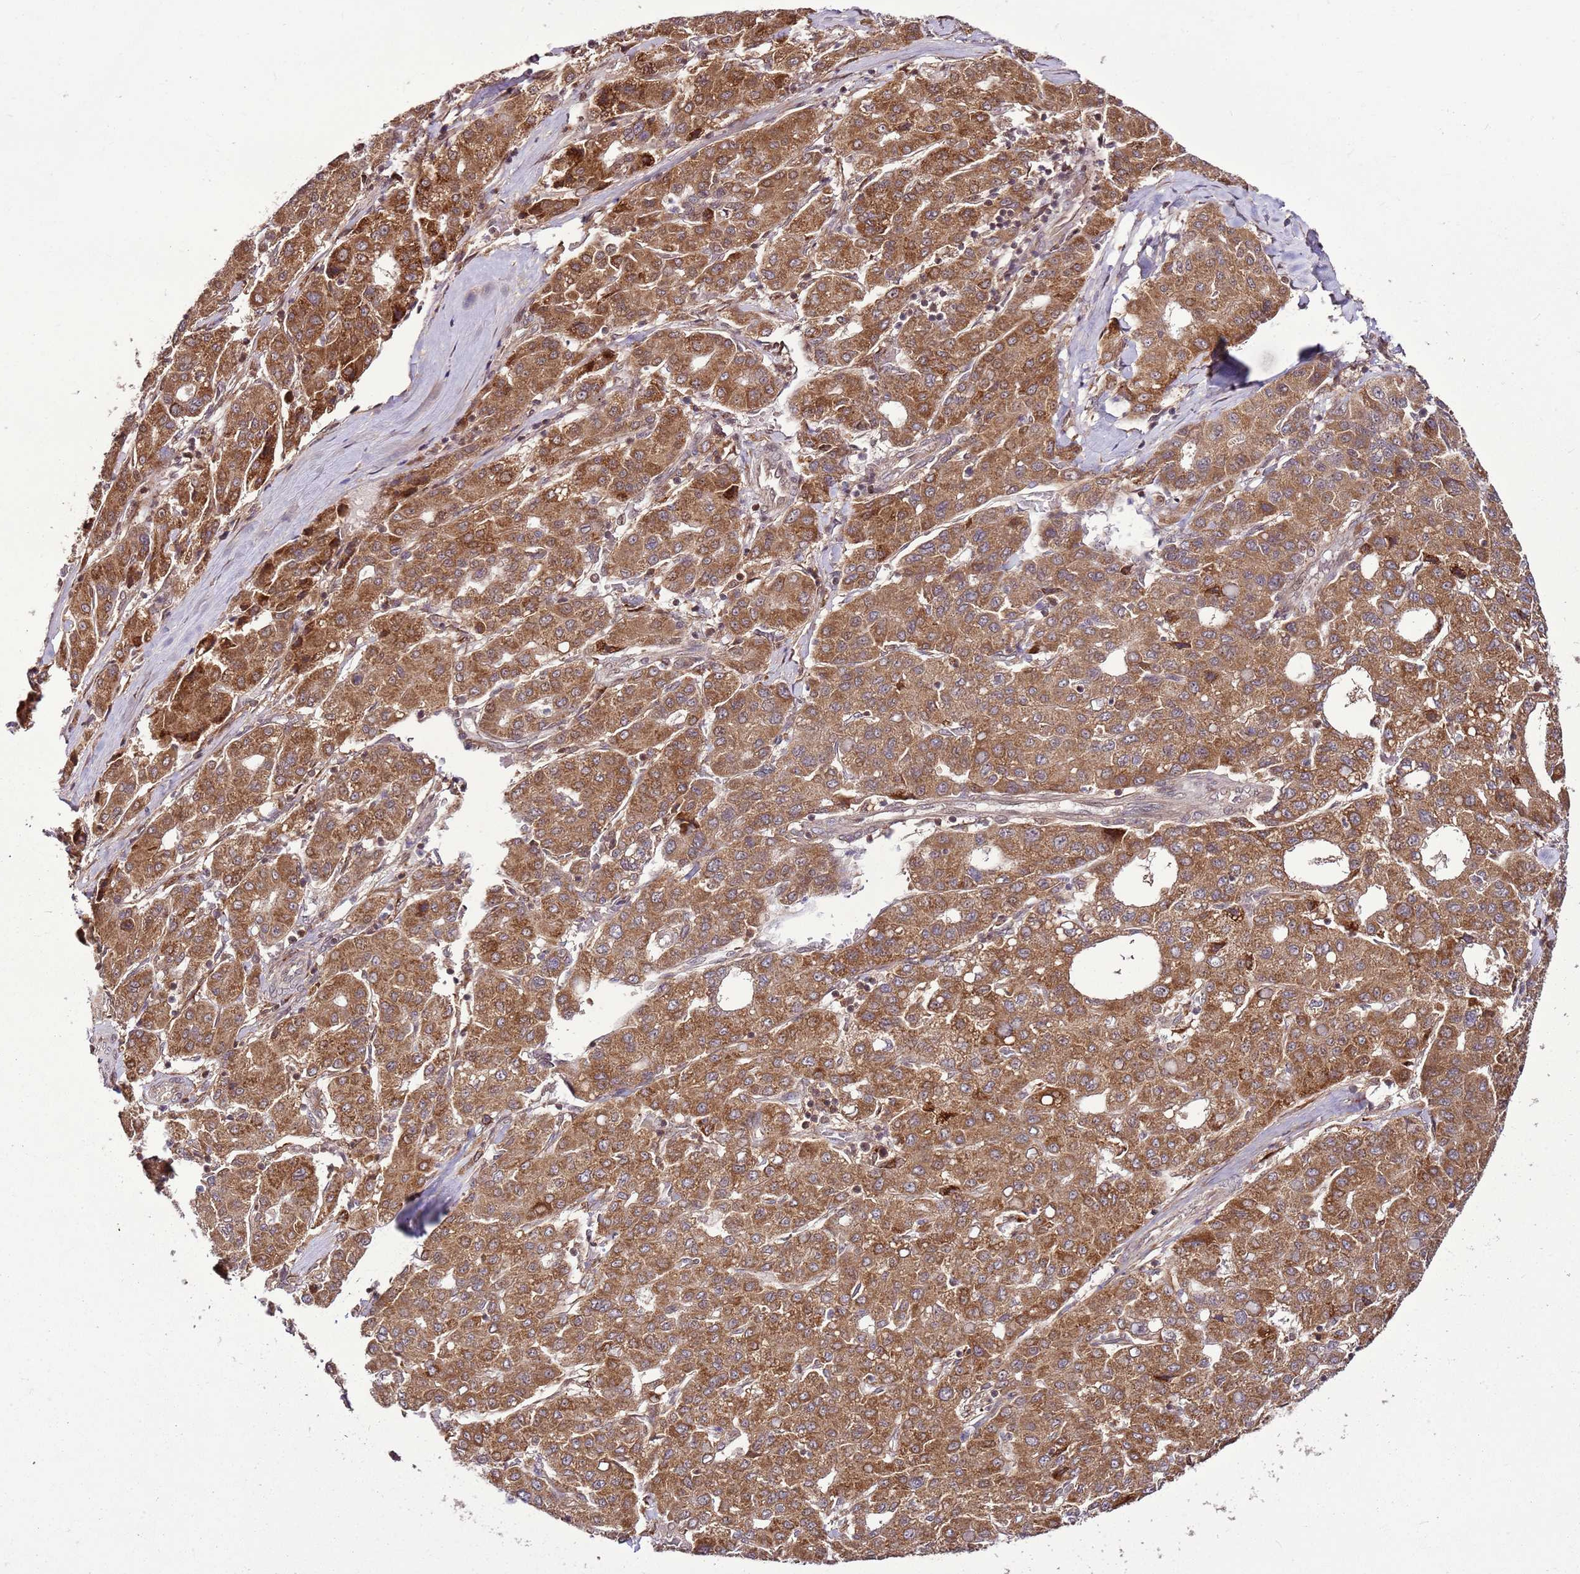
{"staining": {"intensity": "strong", "quantity": ">75%", "location": "cytoplasmic/membranous"}, "tissue": "liver cancer", "cell_type": "Tumor cells", "image_type": "cancer", "snomed": [{"axis": "morphology", "description": "Carcinoma, Hepatocellular, NOS"}, {"axis": "topography", "description": "Liver"}], "caption": "A high amount of strong cytoplasmic/membranous expression is present in about >75% of tumor cells in liver hepatocellular carcinoma tissue.", "gene": "RASA3", "patient": {"sex": "male", "age": 65}}